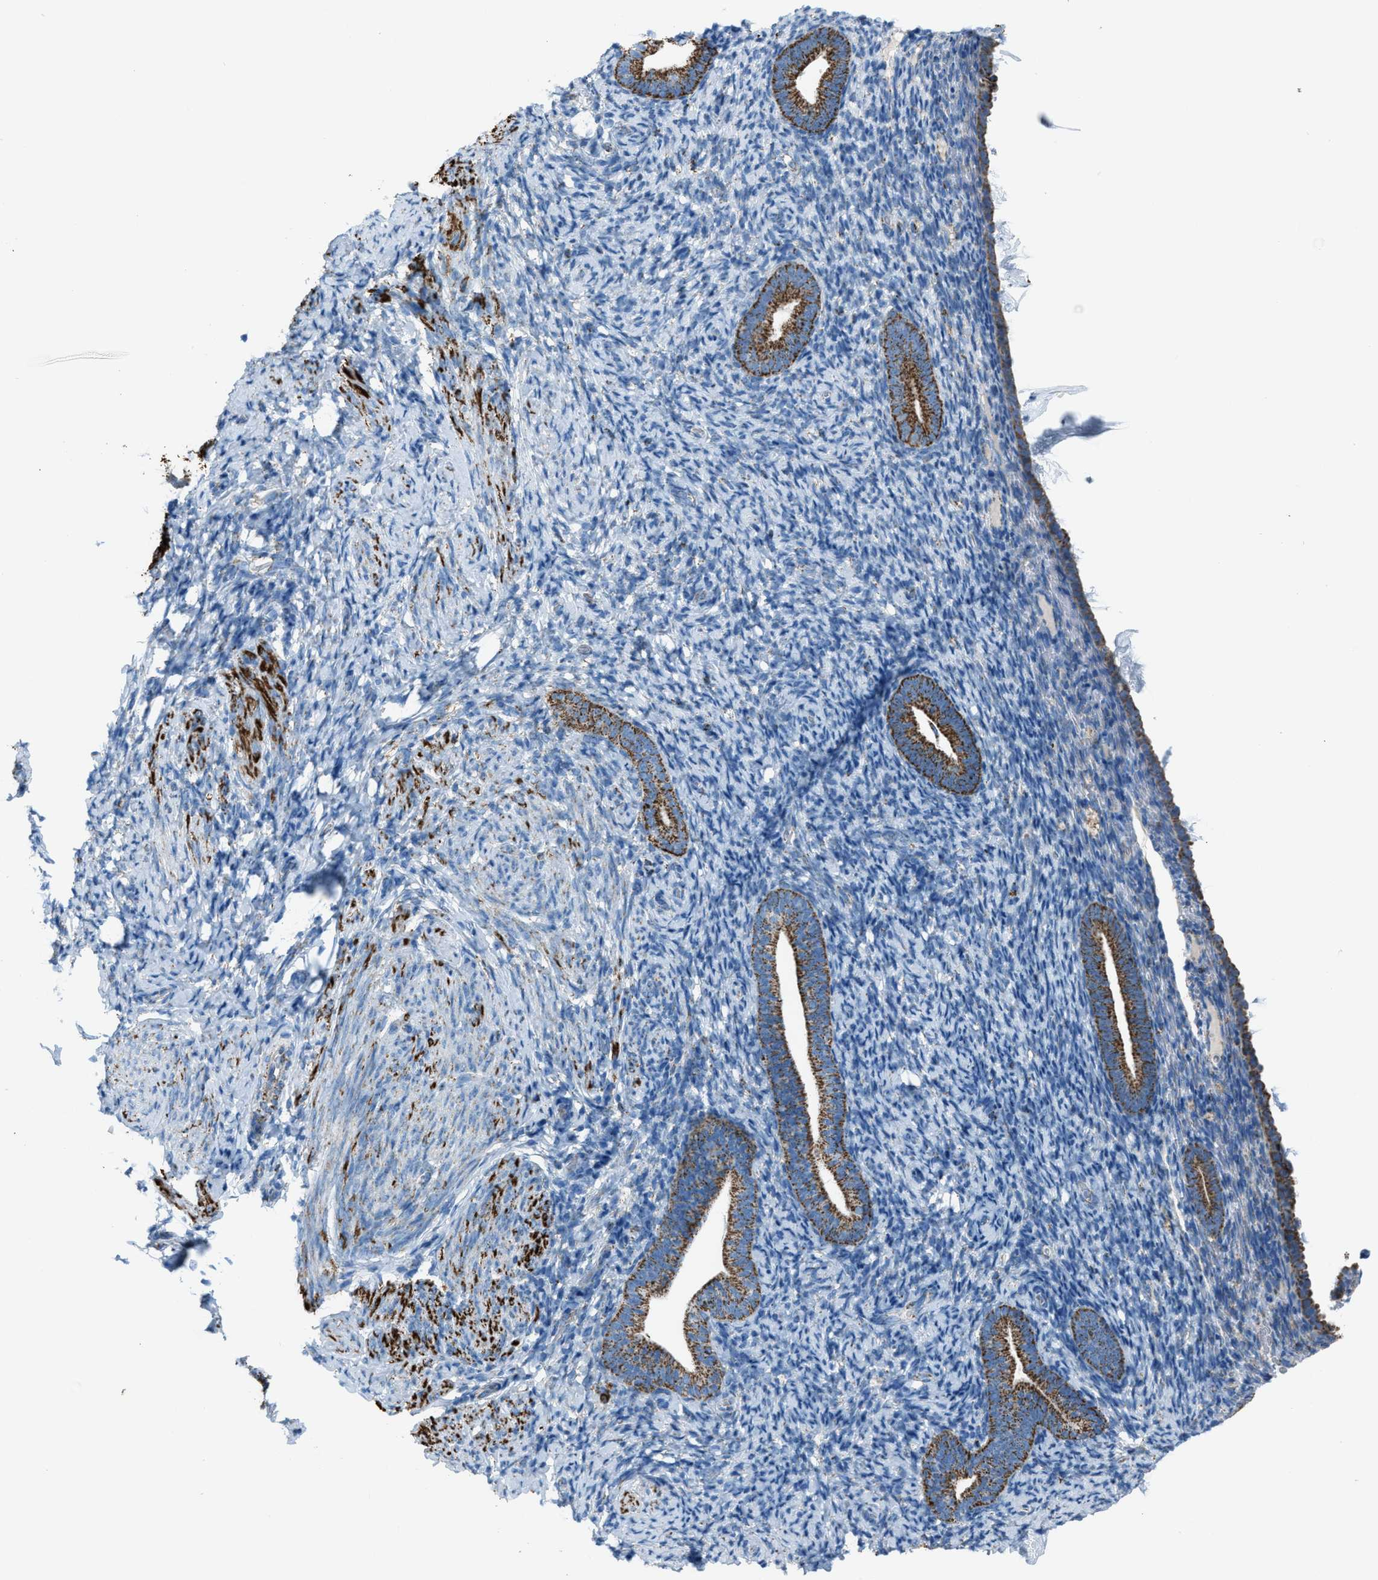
{"staining": {"intensity": "moderate", "quantity": "<25%", "location": "cytoplasmic/membranous"}, "tissue": "endometrium", "cell_type": "Cells in endometrial stroma", "image_type": "normal", "snomed": [{"axis": "morphology", "description": "Normal tissue, NOS"}, {"axis": "topography", "description": "Endometrium"}], "caption": "Protein expression analysis of unremarkable human endometrium reveals moderate cytoplasmic/membranous staining in approximately <25% of cells in endometrial stroma. (DAB IHC, brown staining for protein, blue staining for nuclei).", "gene": "MDH2", "patient": {"sex": "female", "age": 51}}